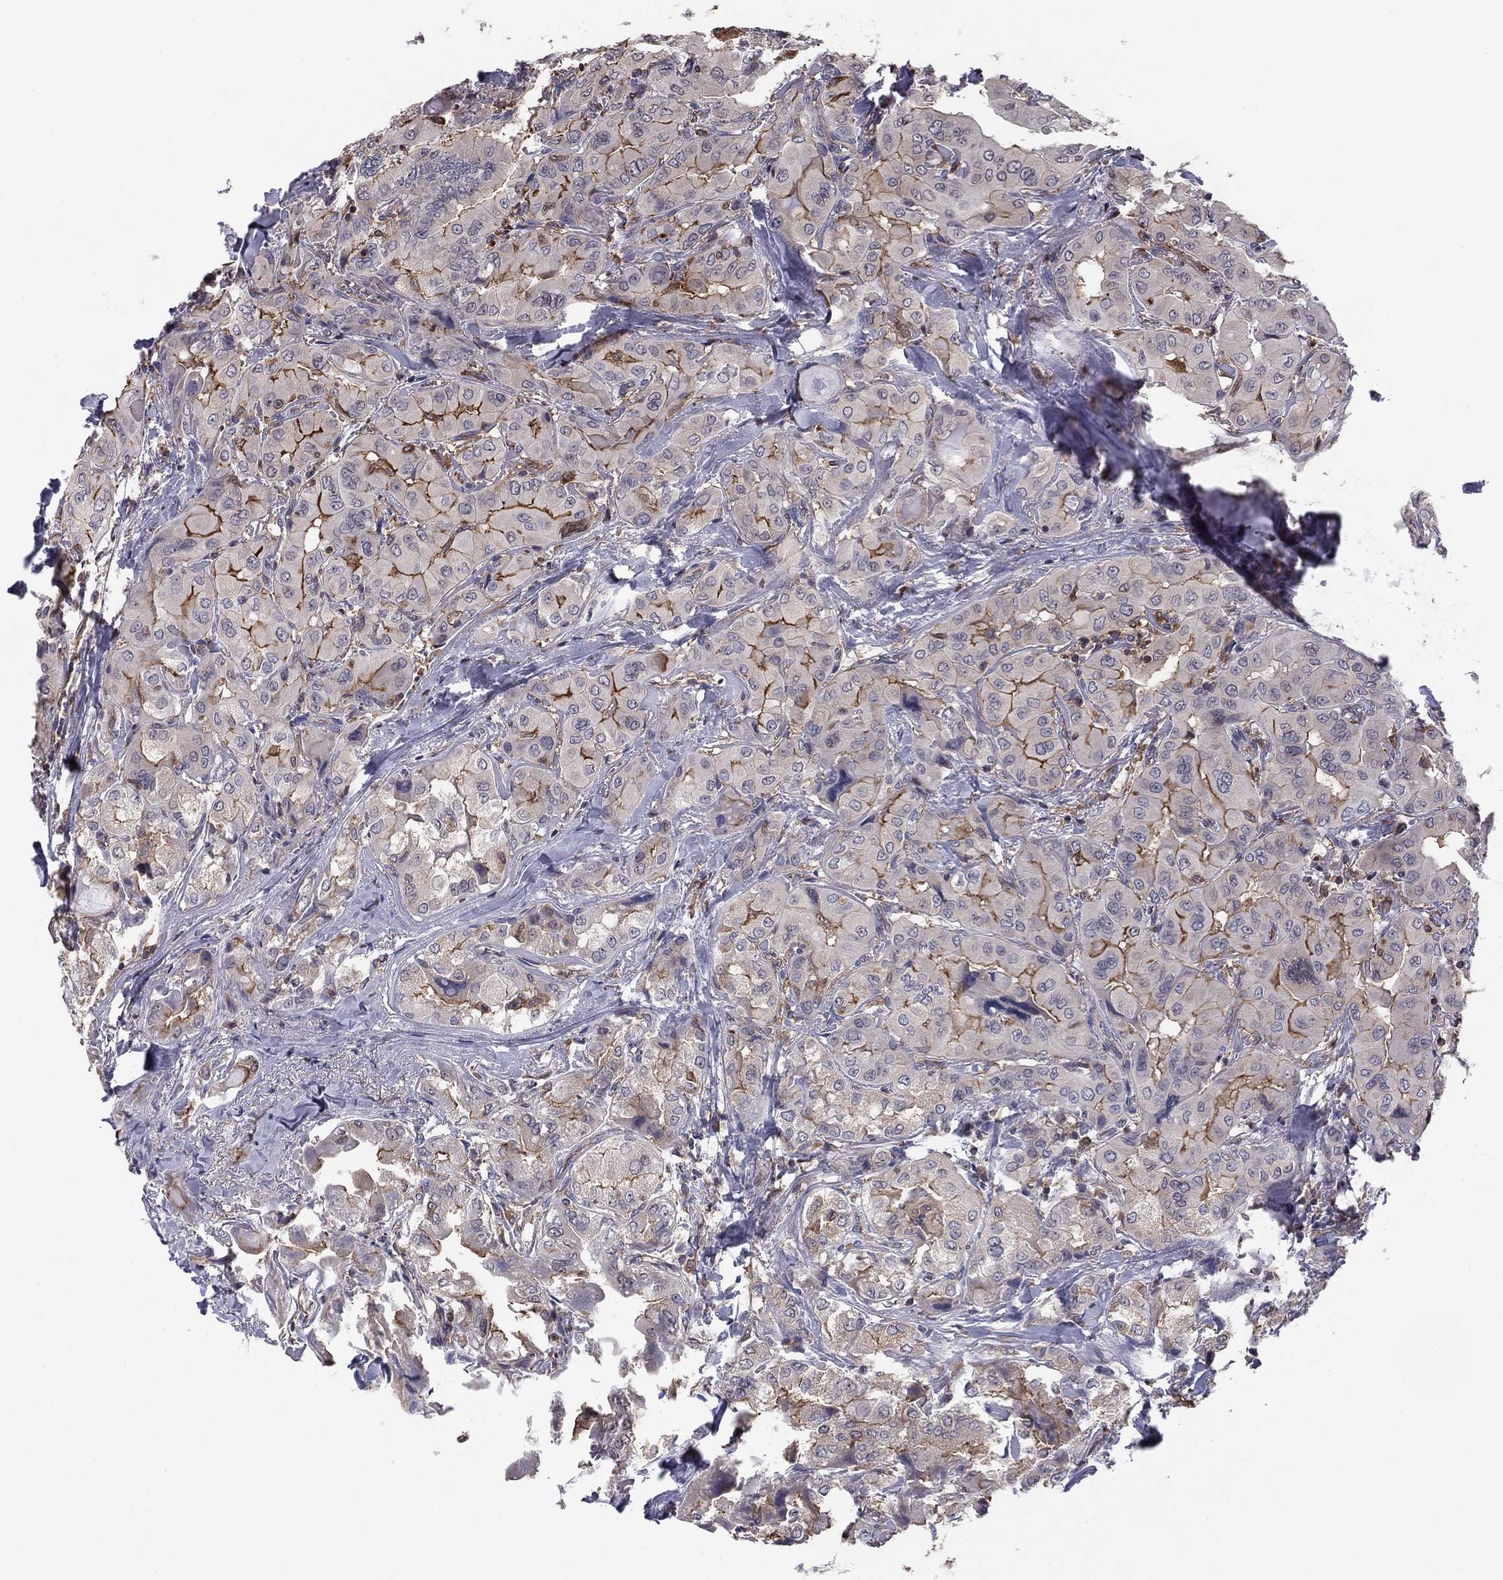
{"staining": {"intensity": "strong", "quantity": "<25%", "location": "cytoplasmic/membranous"}, "tissue": "thyroid cancer", "cell_type": "Tumor cells", "image_type": "cancer", "snomed": [{"axis": "morphology", "description": "Normal tissue, NOS"}, {"axis": "morphology", "description": "Papillary adenocarcinoma, NOS"}, {"axis": "topography", "description": "Thyroid gland"}], "caption": "Thyroid cancer stained for a protein exhibits strong cytoplasmic/membranous positivity in tumor cells.", "gene": "PLCB2", "patient": {"sex": "female", "age": 66}}